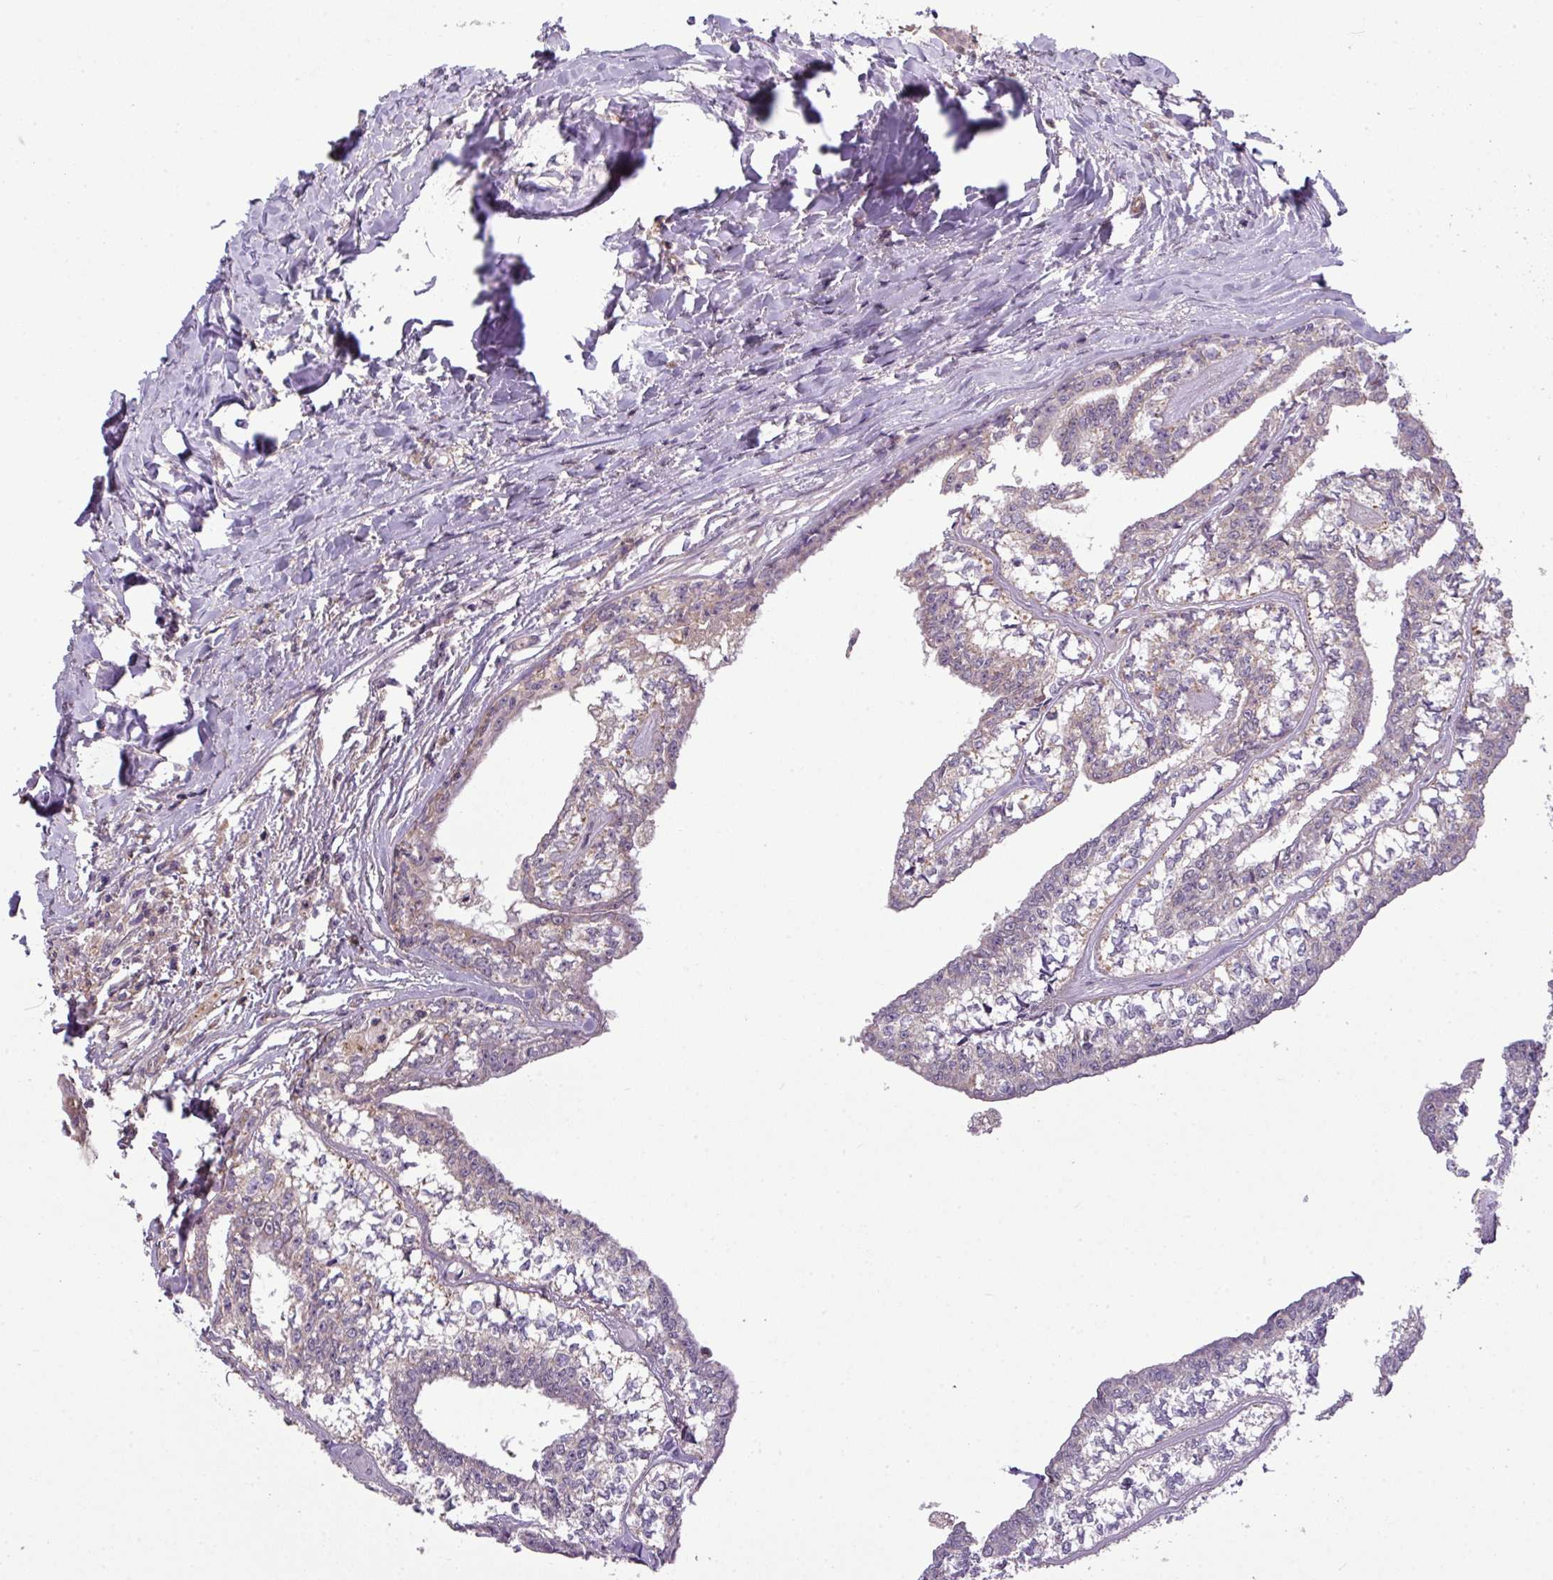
{"staining": {"intensity": "negative", "quantity": "none", "location": "none"}, "tissue": "head and neck cancer", "cell_type": "Tumor cells", "image_type": "cancer", "snomed": [{"axis": "morphology", "description": "Adenocarcinoma, NOS"}, {"axis": "topography", "description": "Head-Neck"}], "caption": "A micrograph of head and neck adenocarcinoma stained for a protein demonstrates no brown staining in tumor cells.", "gene": "PAPLN", "patient": {"sex": "female", "age": 73}}